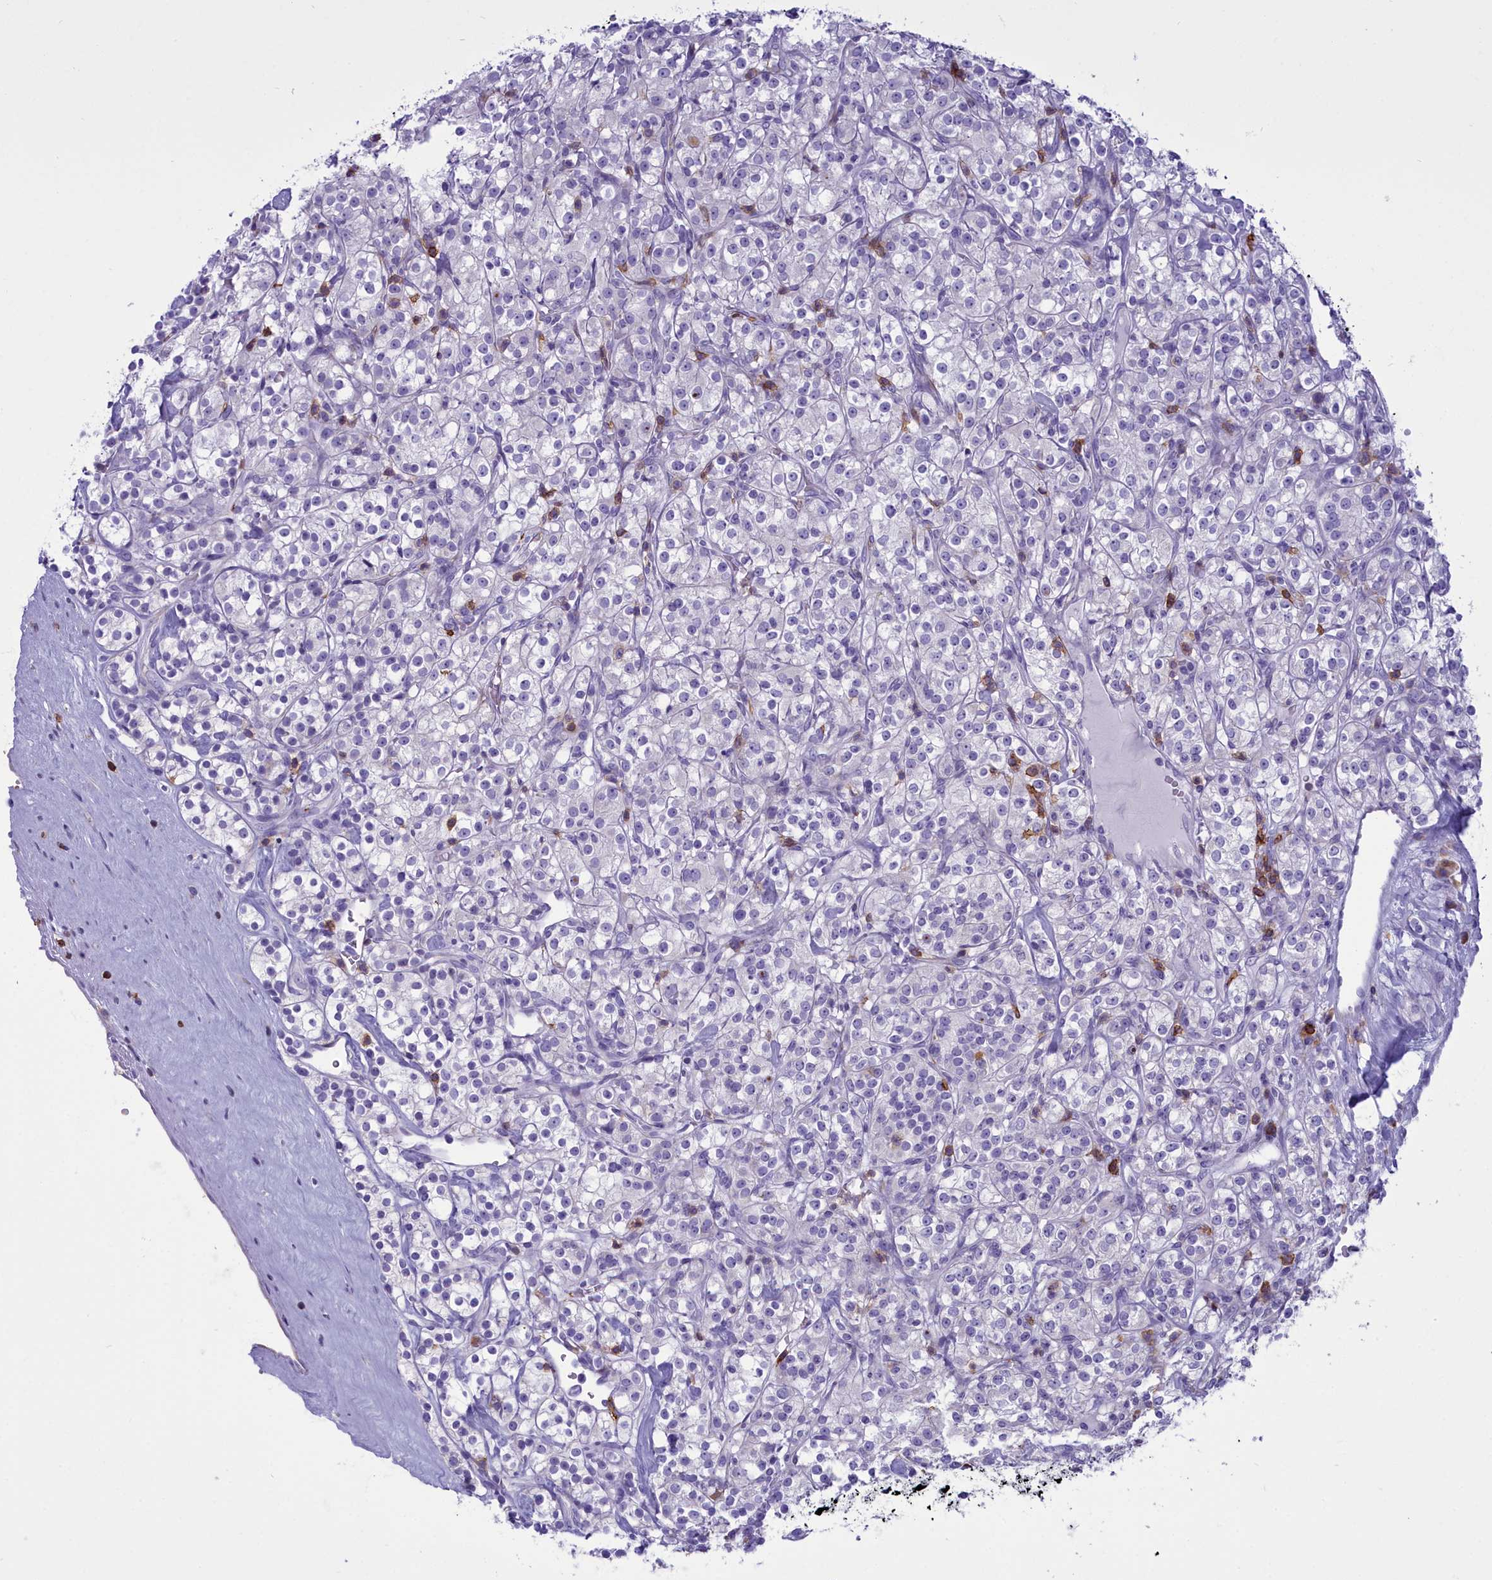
{"staining": {"intensity": "negative", "quantity": "none", "location": "none"}, "tissue": "renal cancer", "cell_type": "Tumor cells", "image_type": "cancer", "snomed": [{"axis": "morphology", "description": "Adenocarcinoma, NOS"}, {"axis": "topography", "description": "Kidney"}], "caption": "DAB (3,3'-diaminobenzidine) immunohistochemical staining of adenocarcinoma (renal) reveals no significant staining in tumor cells.", "gene": "CD5", "patient": {"sex": "male", "age": 77}}